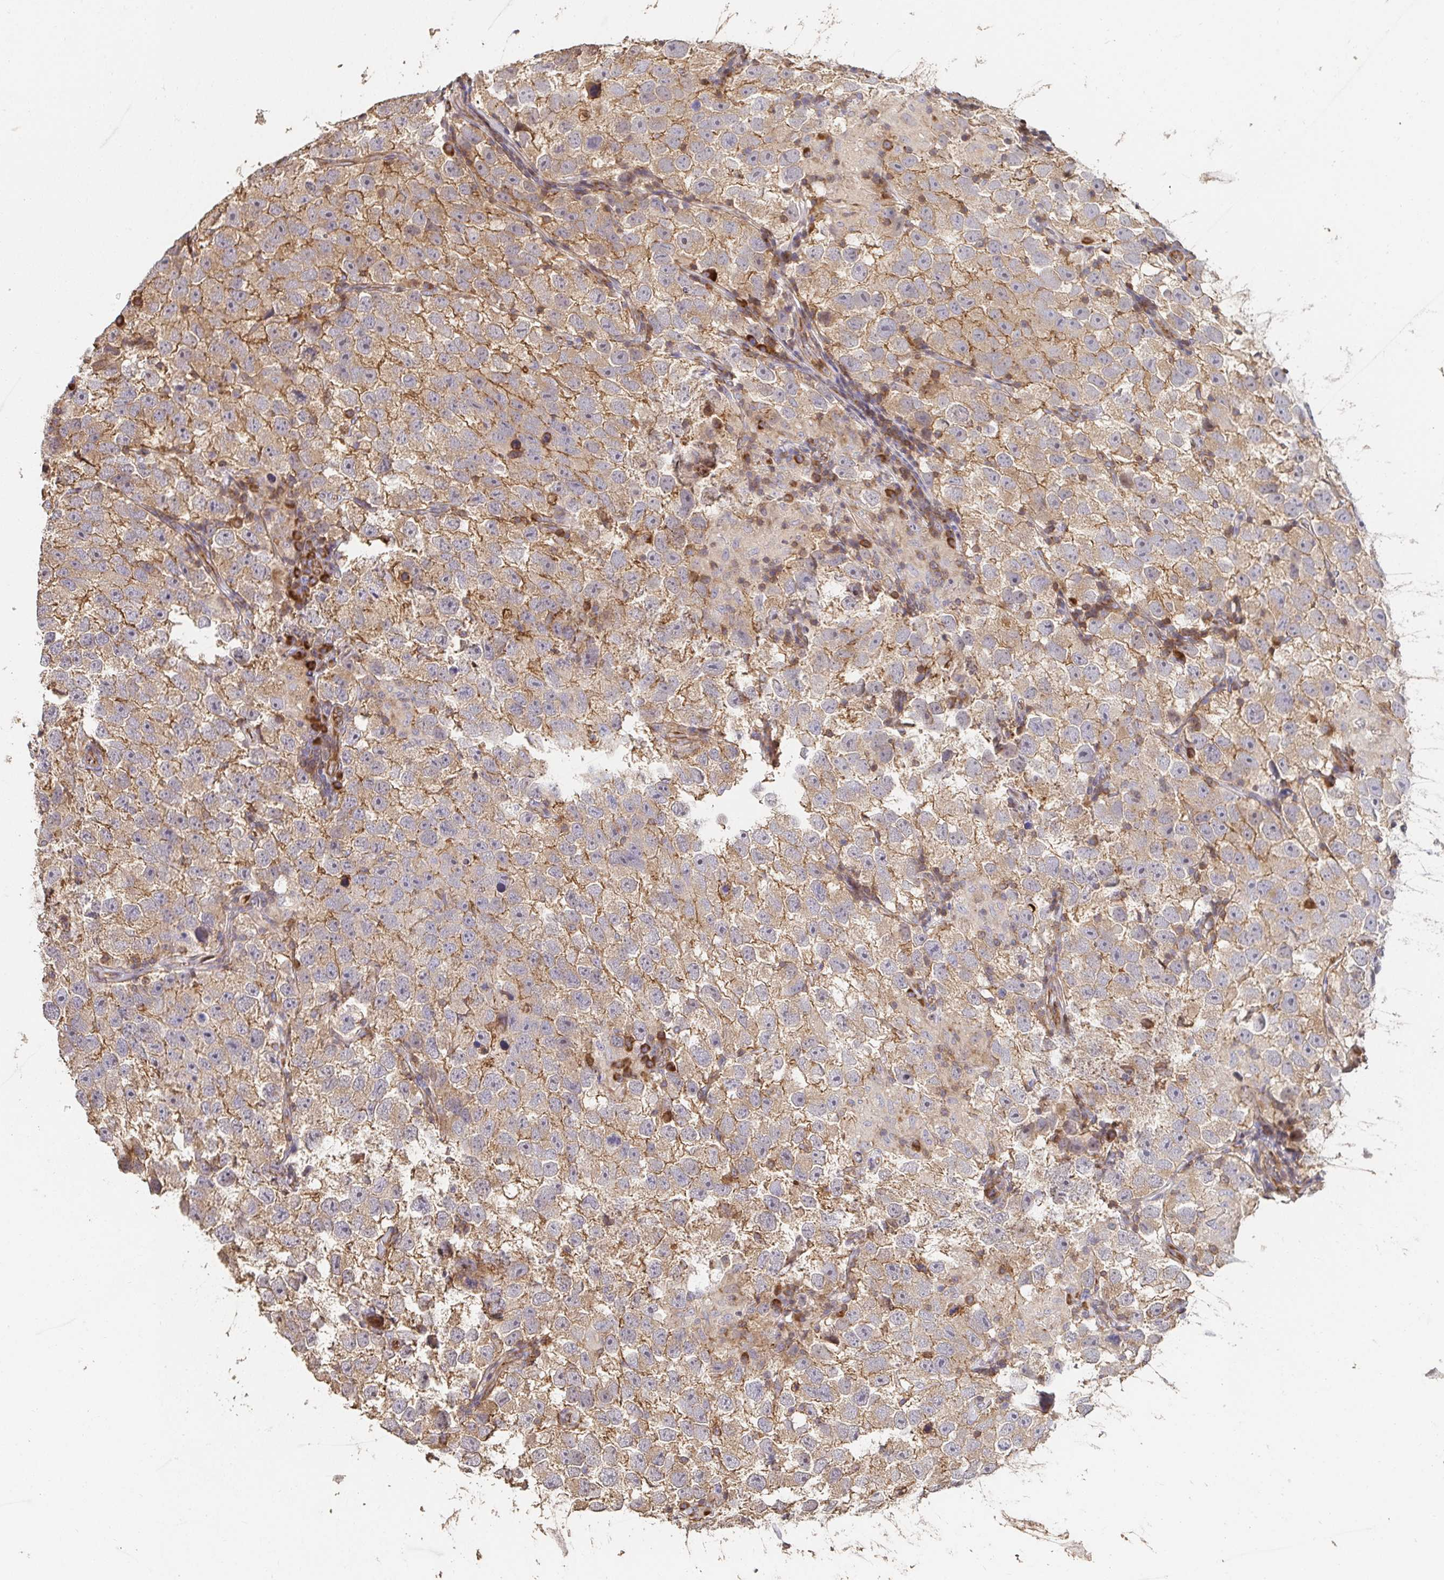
{"staining": {"intensity": "moderate", "quantity": "25%-75%", "location": "cytoplasmic/membranous"}, "tissue": "testis cancer", "cell_type": "Tumor cells", "image_type": "cancer", "snomed": [{"axis": "morphology", "description": "Seminoma, NOS"}, {"axis": "topography", "description": "Testis"}], "caption": "This micrograph demonstrates immunohistochemistry staining of testis cancer (seminoma), with medium moderate cytoplasmic/membranous positivity in approximately 25%-75% of tumor cells.", "gene": "APBB1", "patient": {"sex": "male", "age": 26}}